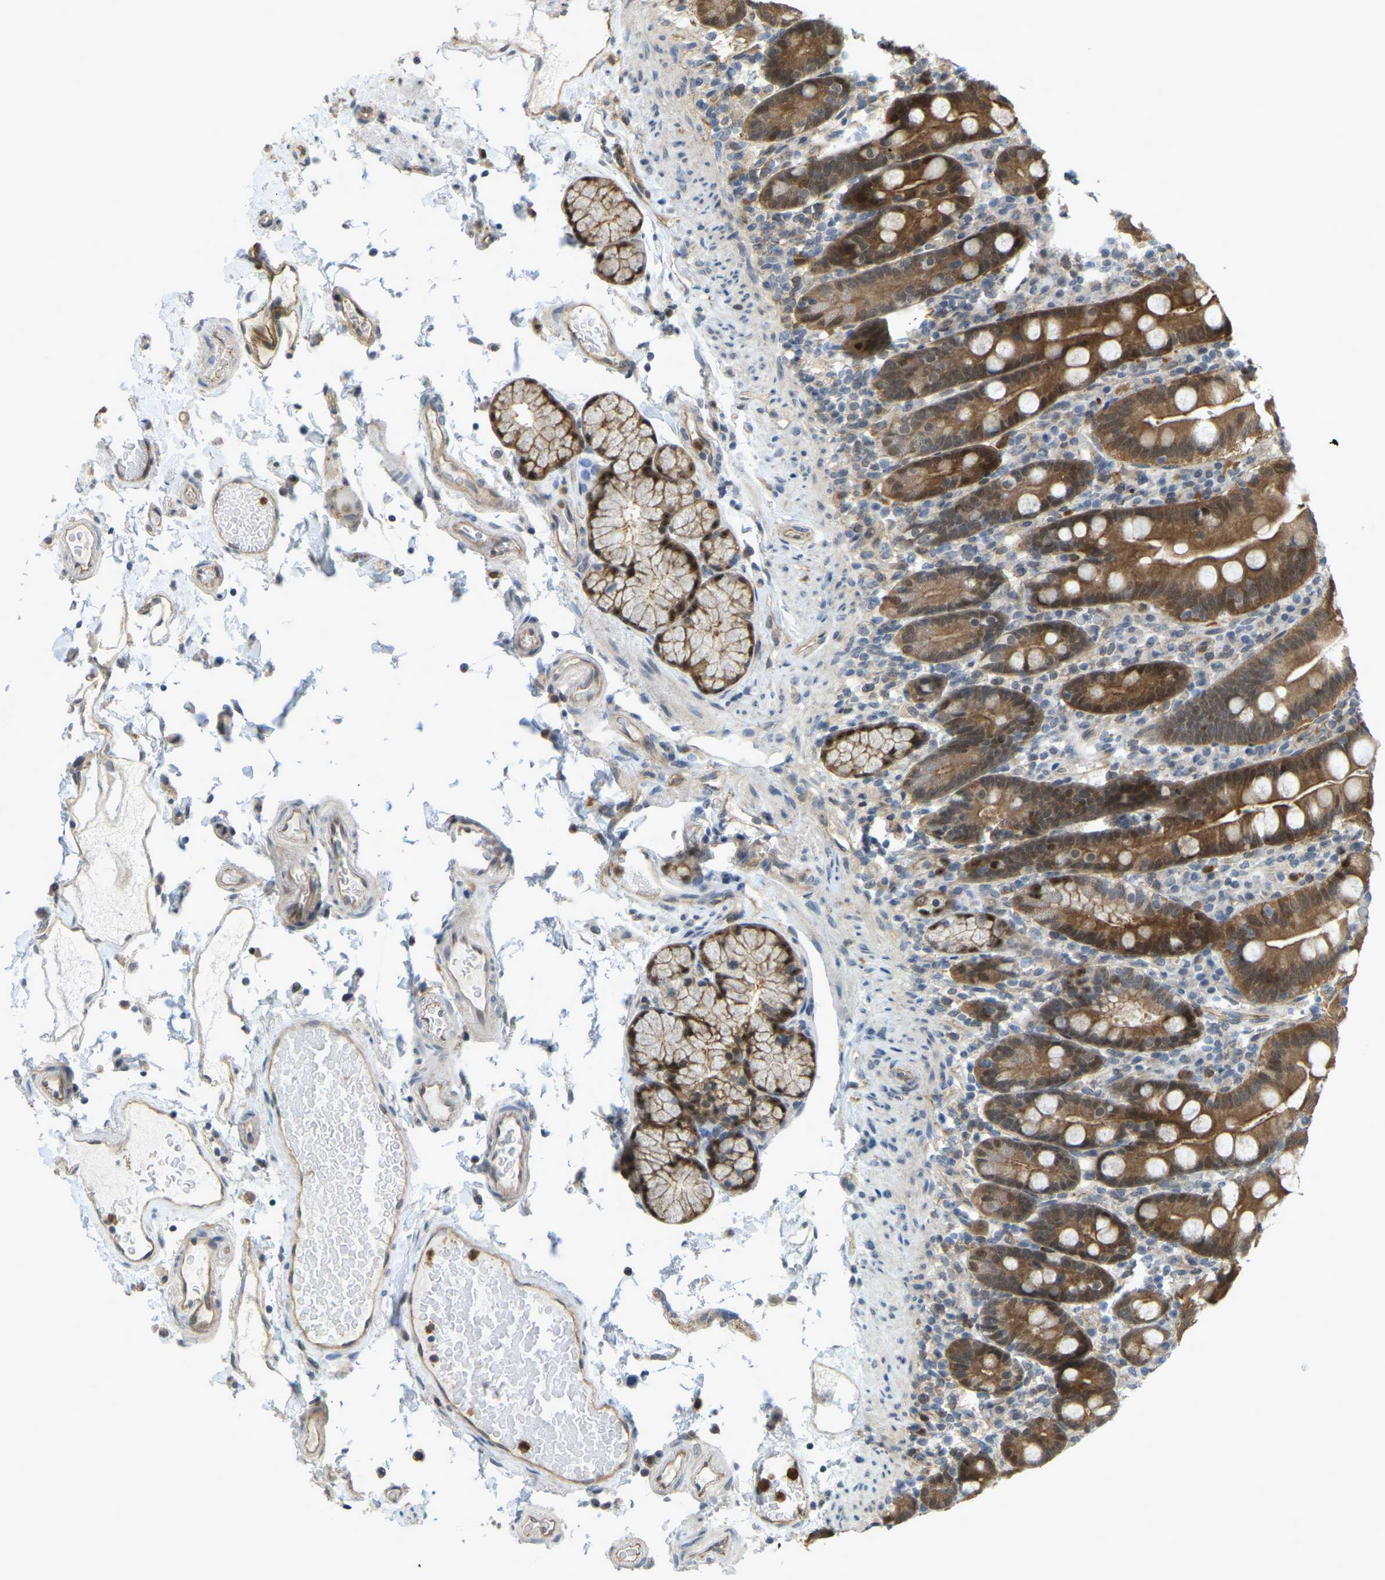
{"staining": {"intensity": "strong", "quantity": ">75%", "location": "cytoplasmic/membranous,nuclear"}, "tissue": "duodenum", "cell_type": "Glandular cells", "image_type": "normal", "snomed": [{"axis": "morphology", "description": "Normal tissue, NOS"}, {"axis": "topography", "description": "Small intestine, NOS"}], "caption": "This photomicrograph exhibits IHC staining of unremarkable duodenum, with high strong cytoplasmic/membranous,nuclear positivity in about >75% of glandular cells.", "gene": "SERPINB5", "patient": {"sex": "female", "age": 71}}